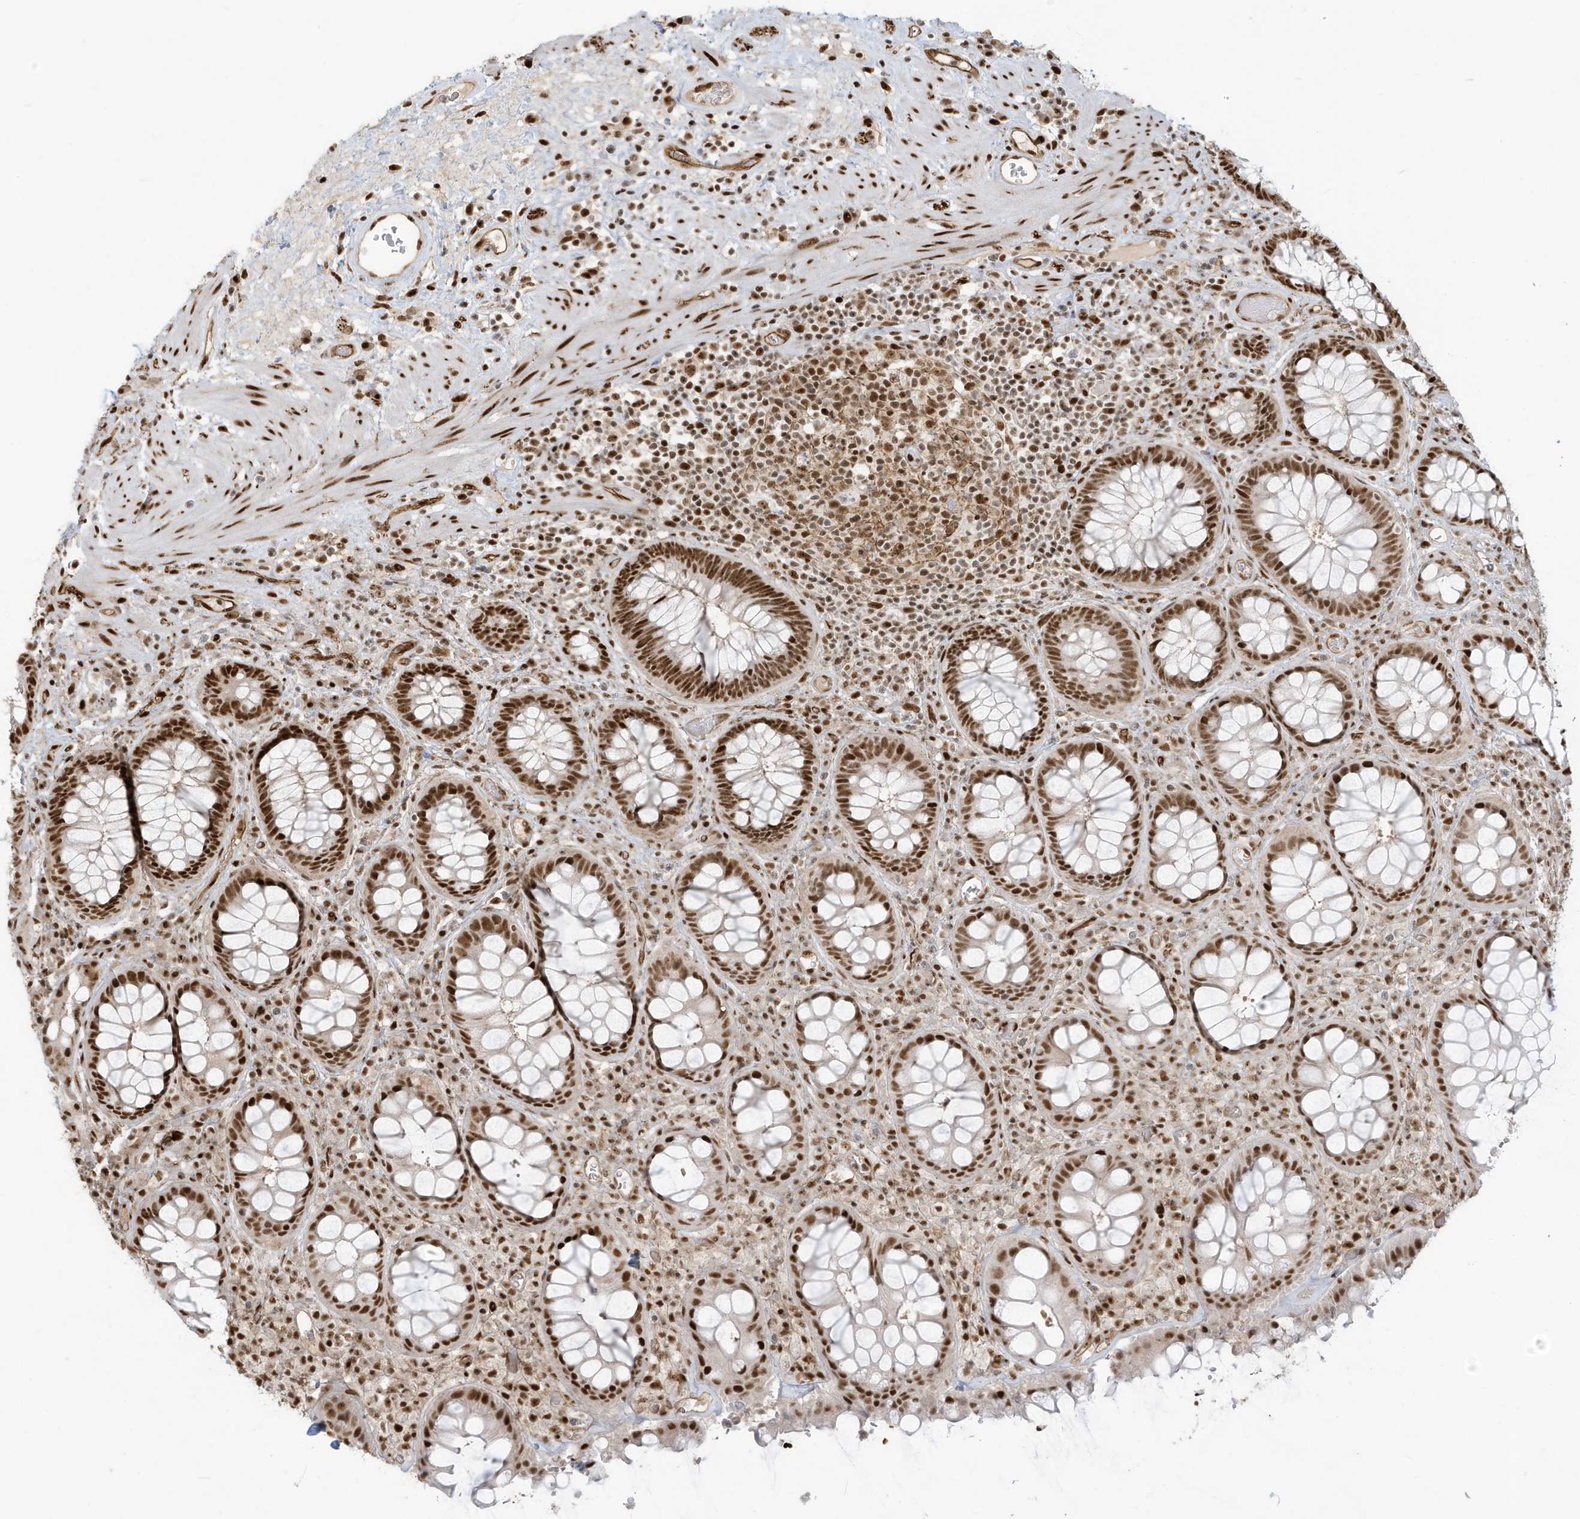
{"staining": {"intensity": "strong", "quantity": ">75%", "location": "nuclear"}, "tissue": "rectum", "cell_type": "Glandular cells", "image_type": "normal", "snomed": [{"axis": "morphology", "description": "Normal tissue, NOS"}, {"axis": "topography", "description": "Rectum"}], "caption": "A photomicrograph showing strong nuclear staining in approximately >75% of glandular cells in unremarkable rectum, as visualized by brown immunohistochemical staining.", "gene": "CKS1B", "patient": {"sex": "male", "age": 64}}